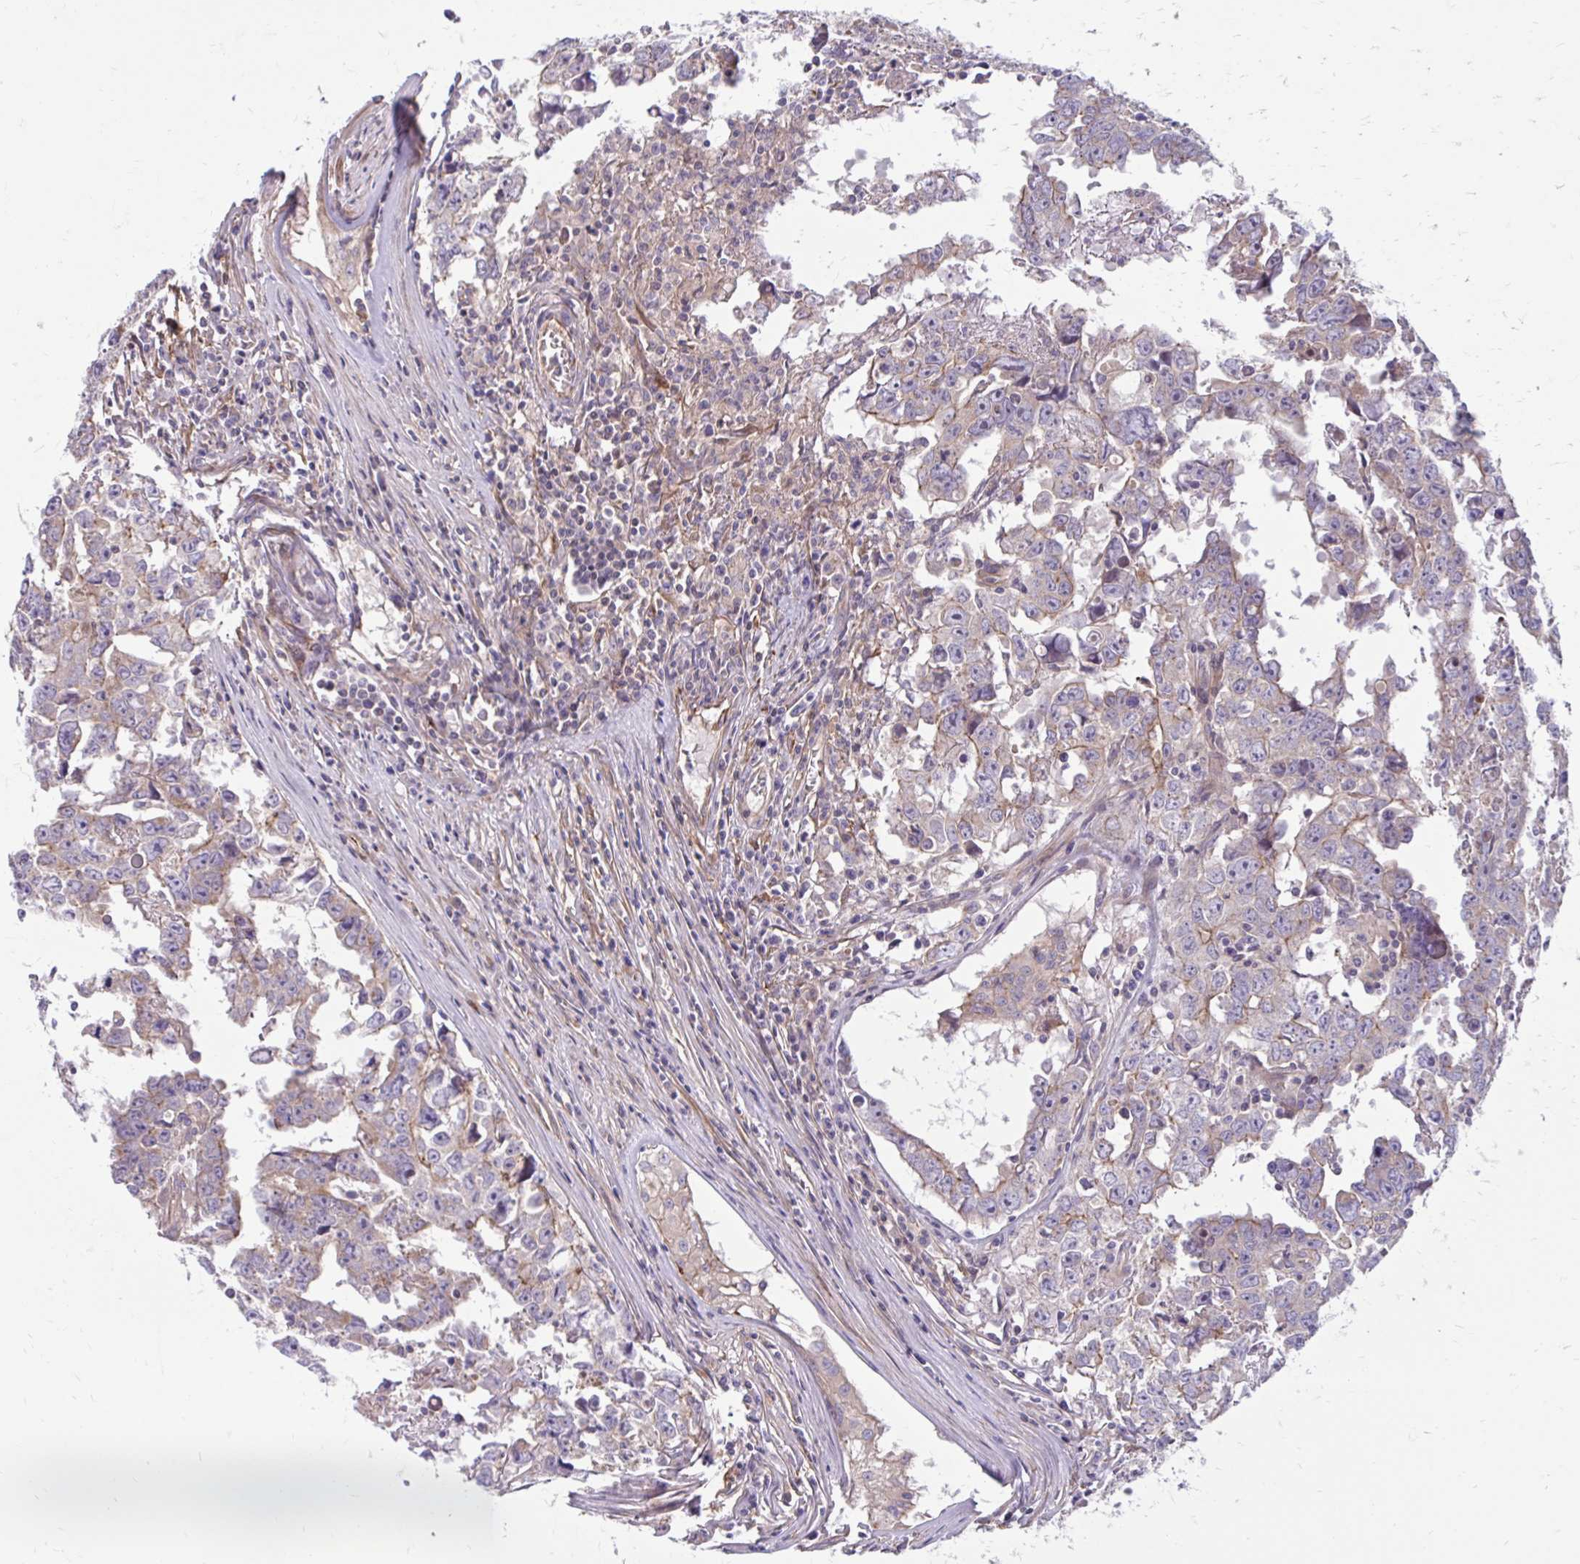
{"staining": {"intensity": "negative", "quantity": "none", "location": "none"}, "tissue": "testis cancer", "cell_type": "Tumor cells", "image_type": "cancer", "snomed": [{"axis": "morphology", "description": "Carcinoma, Embryonal, NOS"}, {"axis": "topography", "description": "Testis"}], "caption": "Immunohistochemistry image of neoplastic tissue: testis cancer stained with DAB (3,3'-diaminobenzidine) shows no significant protein expression in tumor cells.", "gene": "FAP", "patient": {"sex": "male", "age": 22}}